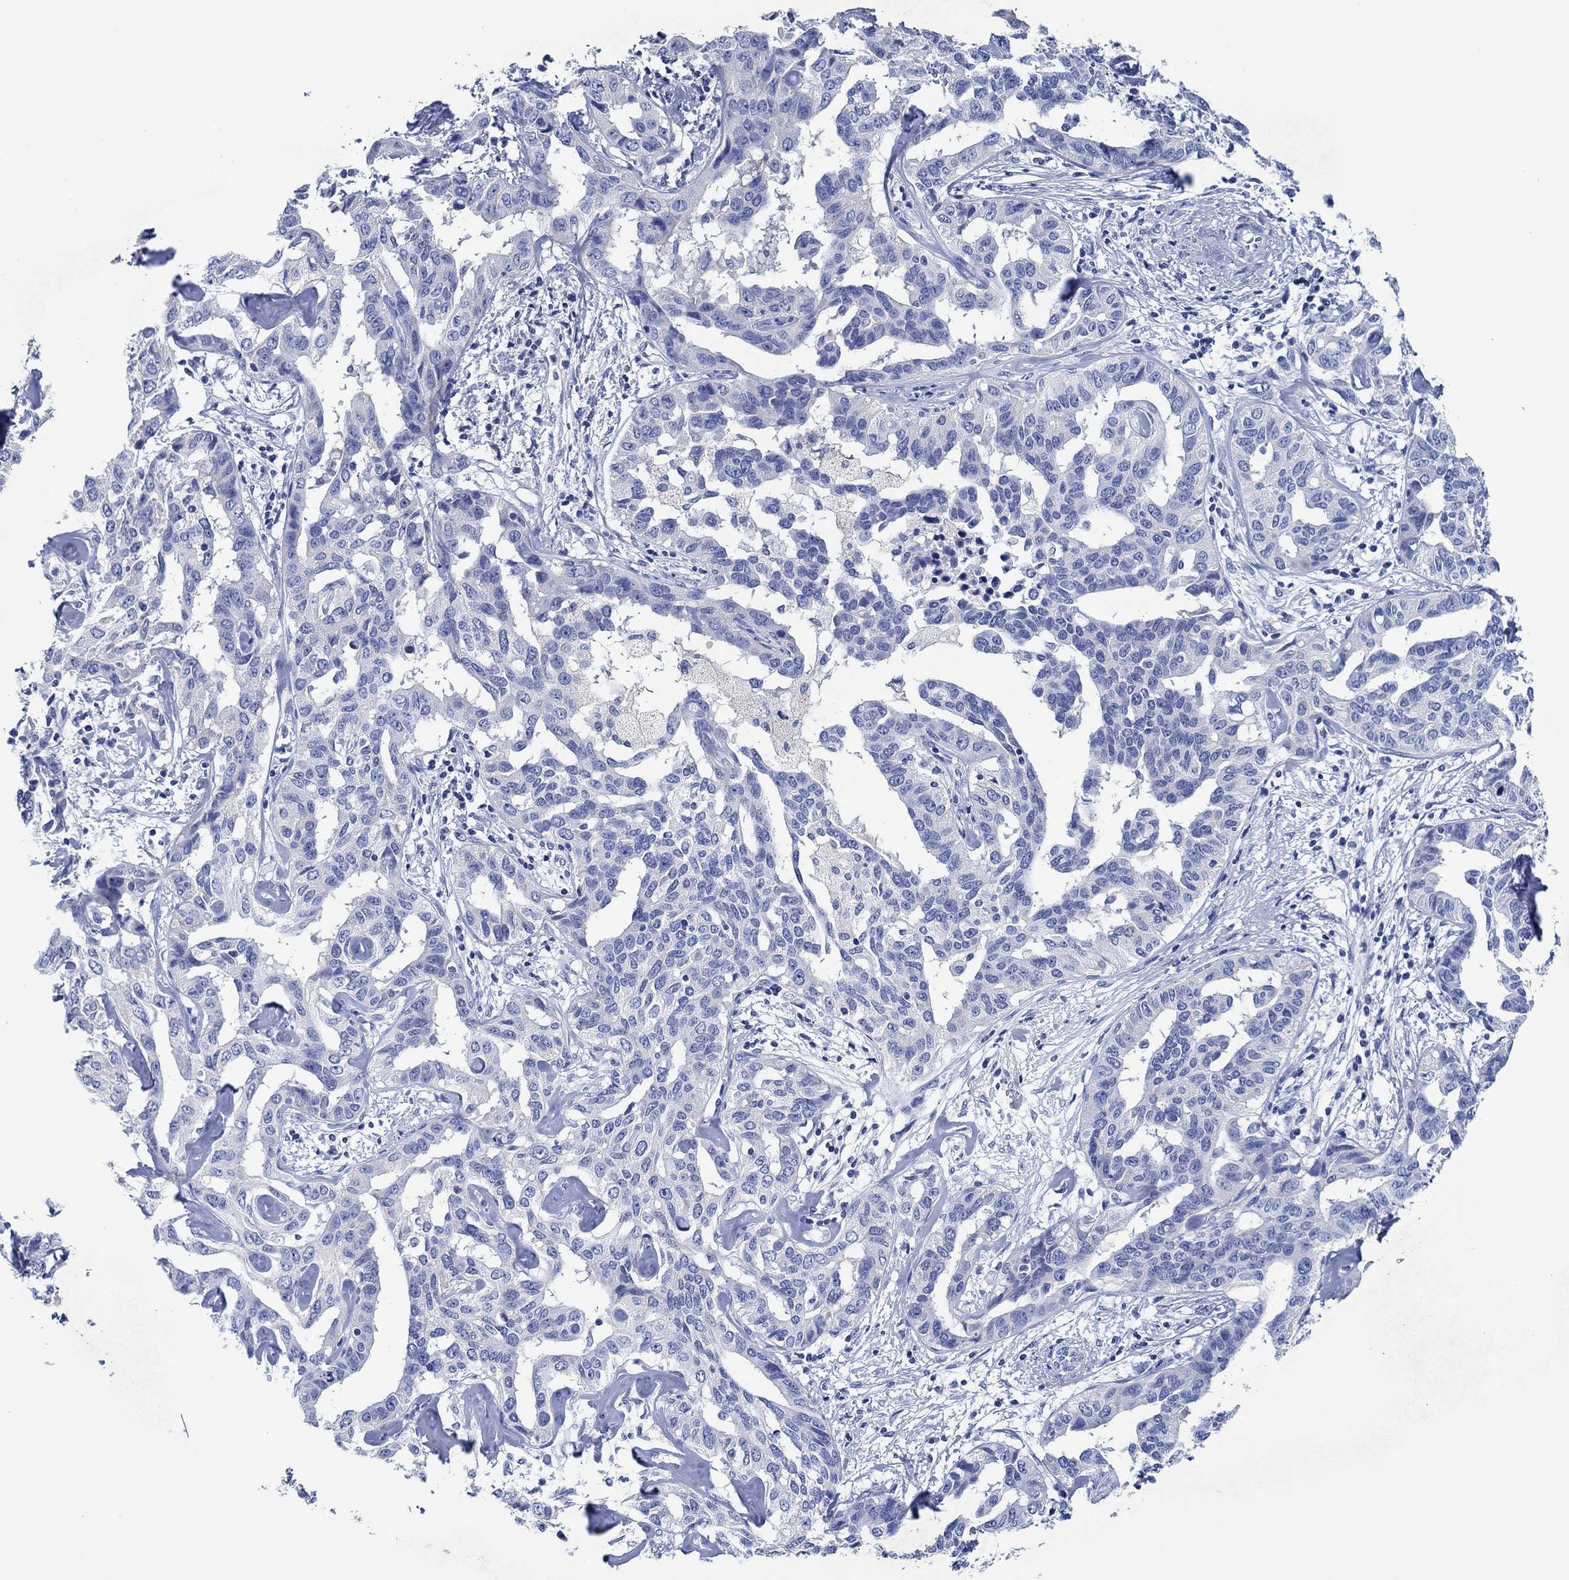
{"staining": {"intensity": "negative", "quantity": "none", "location": "none"}, "tissue": "liver cancer", "cell_type": "Tumor cells", "image_type": "cancer", "snomed": [{"axis": "morphology", "description": "Cholangiocarcinoma"}, {"axis": "topography", "description": "Liver"}], "caption": "This is an immunohistochemistry (IHC) image of human liver cholangiocarcinoma. There is no expression in tumor cells.", "gene": "CPNE6", "patient": {"sex": "male", "age": 59}}